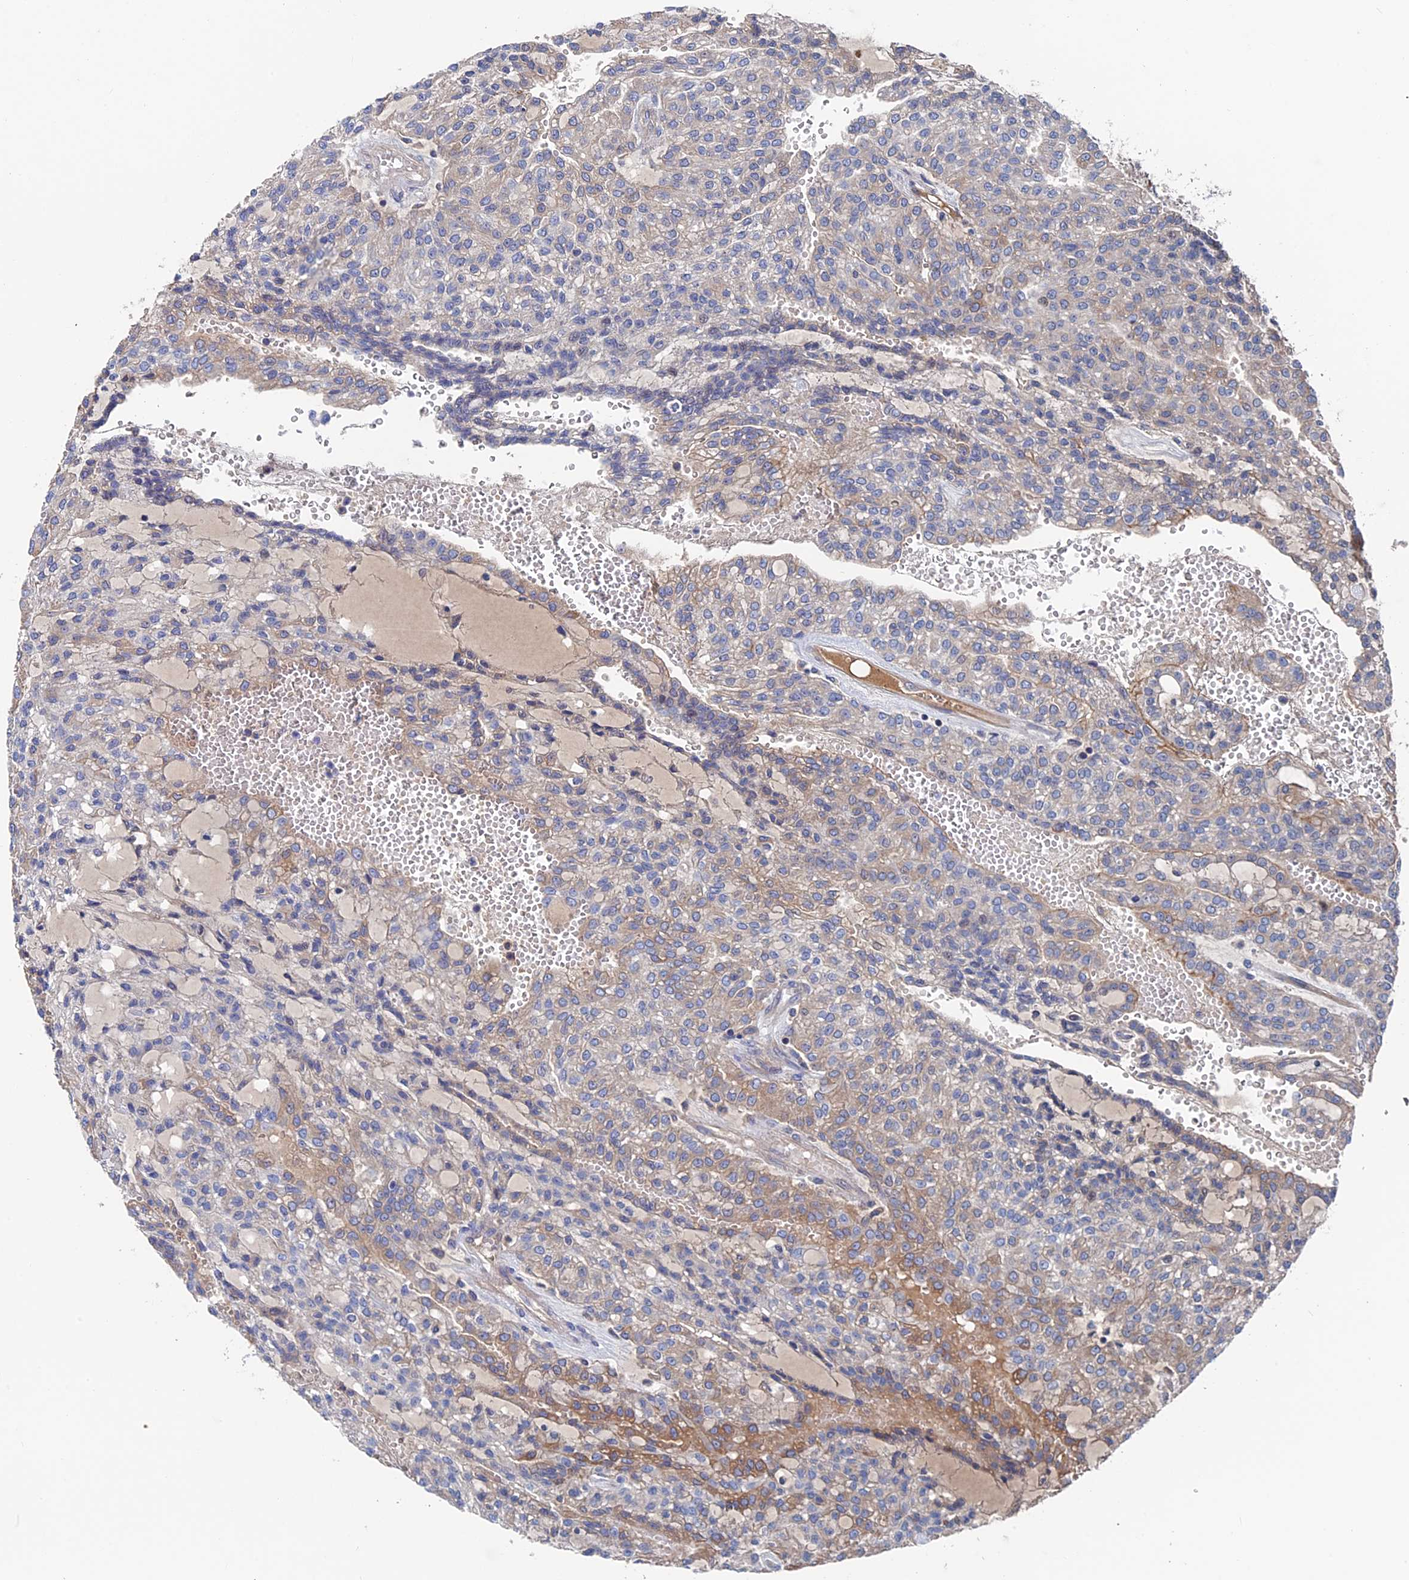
{"staining": {"intensity": "weak", "quantity": "<25%", "location": "cytoplasmic/membranous"}, "tissue": "renal cancer", "cell_type": "Tumor cells", "image_type": "cancer", "snomed": [{"axis": "morphology", "description": "Adenocarcinoma, NOS"}, {"axis": "topography", "description": "Kidney"}], "caption": "Tumor cells show no significant expression in adenocarcinoma (renal). (IHC, brightfield microscopy, high magnification).", "gene": "RPUSD1", "patient": {"sex": "male", "age": 63}}